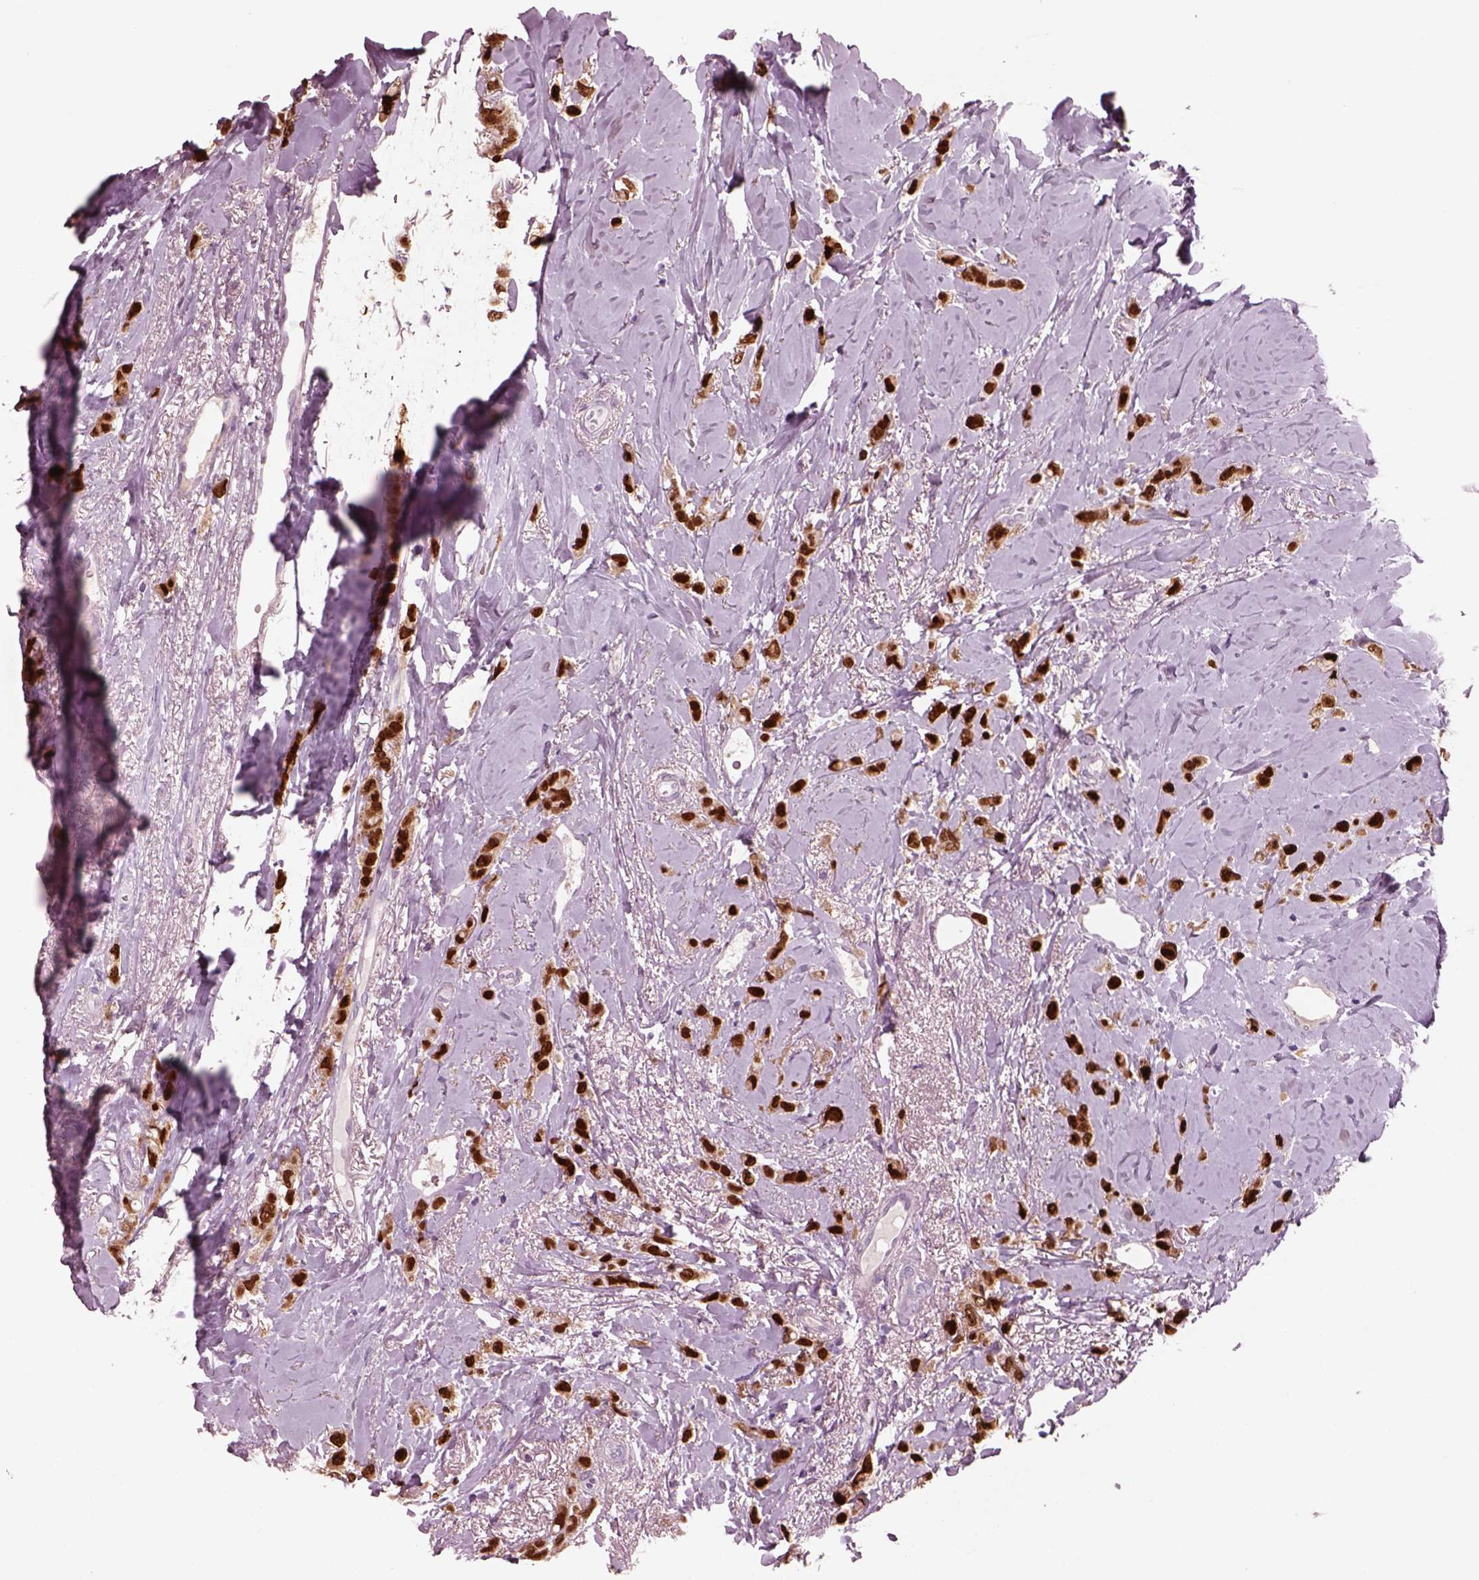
{"staining": {"intensity": "strong", "quantity": ">75%", "location": "nuclear"}, "tissue": "breast cancer", "cell_type": "Tumor cells", "image_type": "cancer", "snomed": [{"axis": "morphology", "description": "Lobular carcinoma"}, {"axis": "topography", "description": "Breast"}], "caption": "An immunohistochemistry photomicrograph of neoplastic tissue is shown. Protein staining in brown labels strong nuclear positivity in breast cancer within tumor cells.", "gene": "SOX9", "patient": {"sex": "female", "age": 66}}